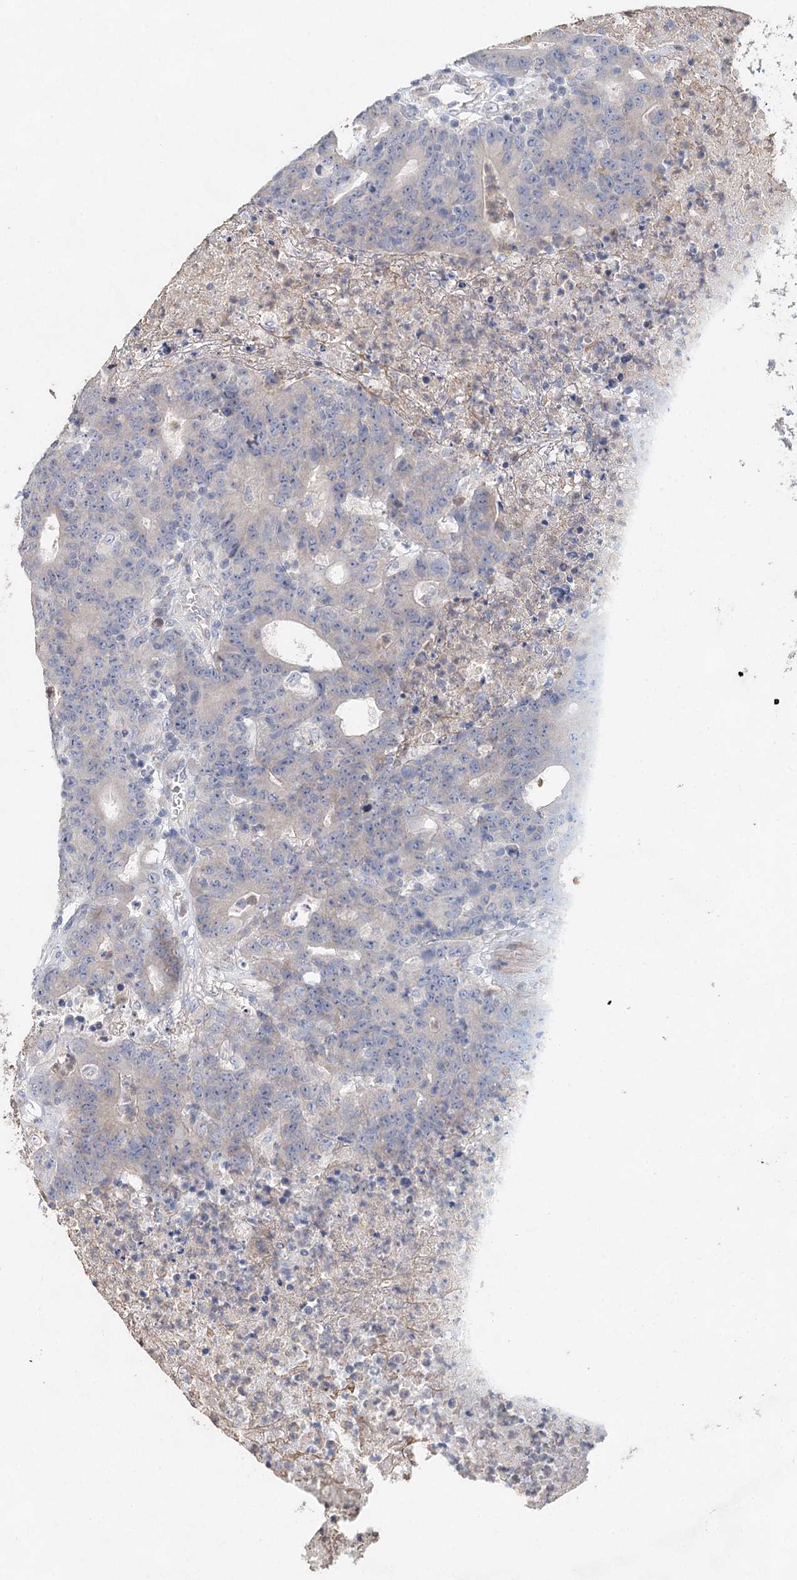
{"staining": {"intensity": "negative", "quantity": "none", "location": "none"}, "tissue": "colorectal cancer", "cell_type": "Tumor cells", "image_type": "cancer", "snomed": [{"axis": "morphology", "description": "Adenocarcinoma, NOS"}, {"axis": "topography", "description": "Colon"}], "caption": "The photomicrograph reveals no staining of tumor cells in colorectal adenocarcinoma.", "gene": "MYL6B", "patient": {"sex": "female", "age": 75}}